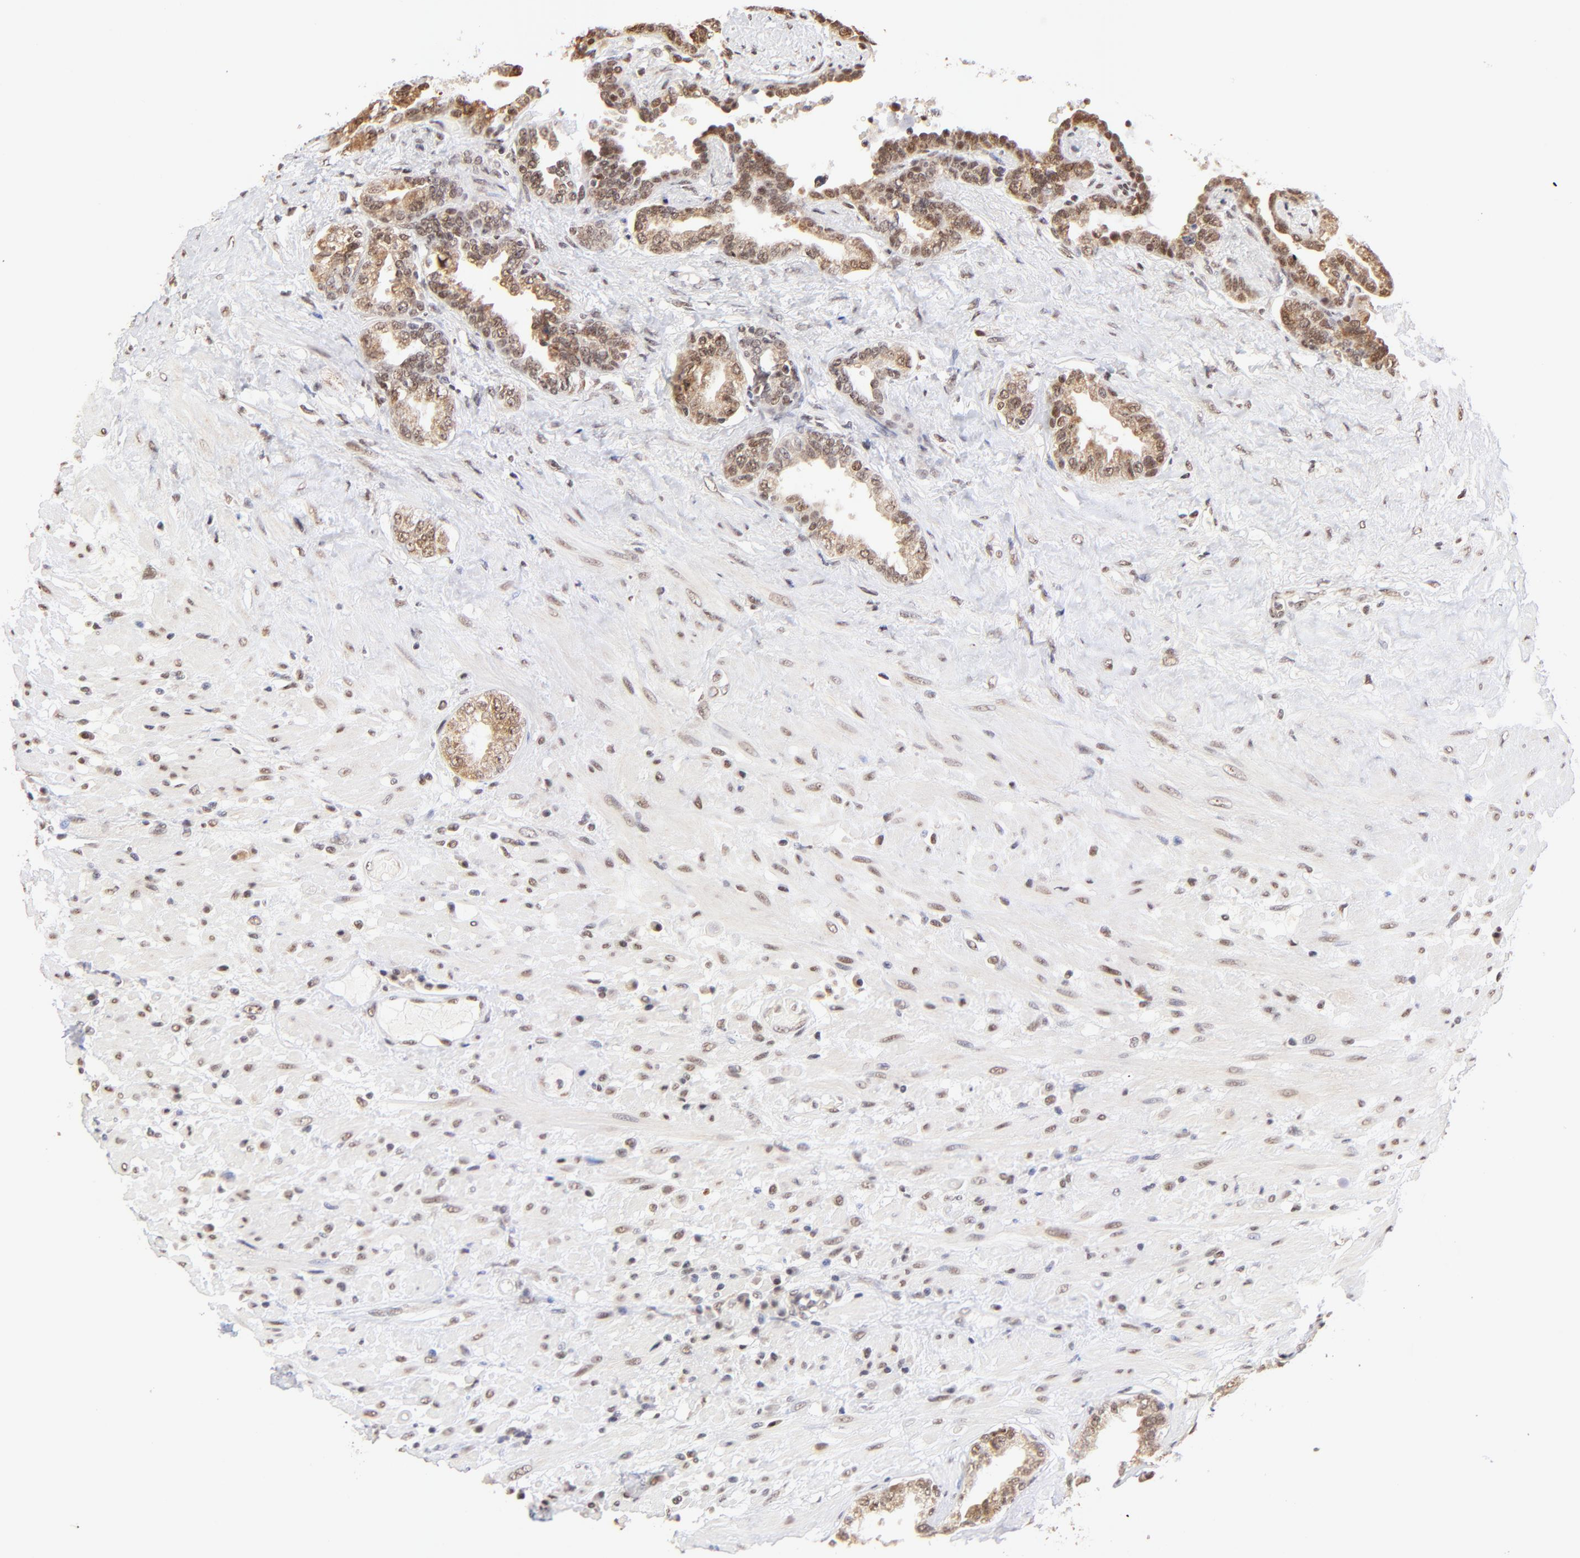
{"staining": {"intensity": "weak", "quantity": ">75%", "location": "cytoplasmic/membranous,nuclear"}, "tissue": "seminal vesicle", "cell_type": "Glandular cells", "image_type": "normal", "snomed": [{"axis": "morphology", "description": "Normal tissue, NOS"}, {"axis": "topography", "description": "Seminal veicle"}], "caption": "Seminal vesicle stained for a protein reveals weak cytoplasmic/membranous,nuclear positivity in glandular cells. (Stains: DAB (3,3'-diaminobenzidine) in brown, nuclei in blue, Microscopy: brightfield microscopy at high magnification).", "gene": "ZNF670", "patient": {"sex": "male", "age": 61}}